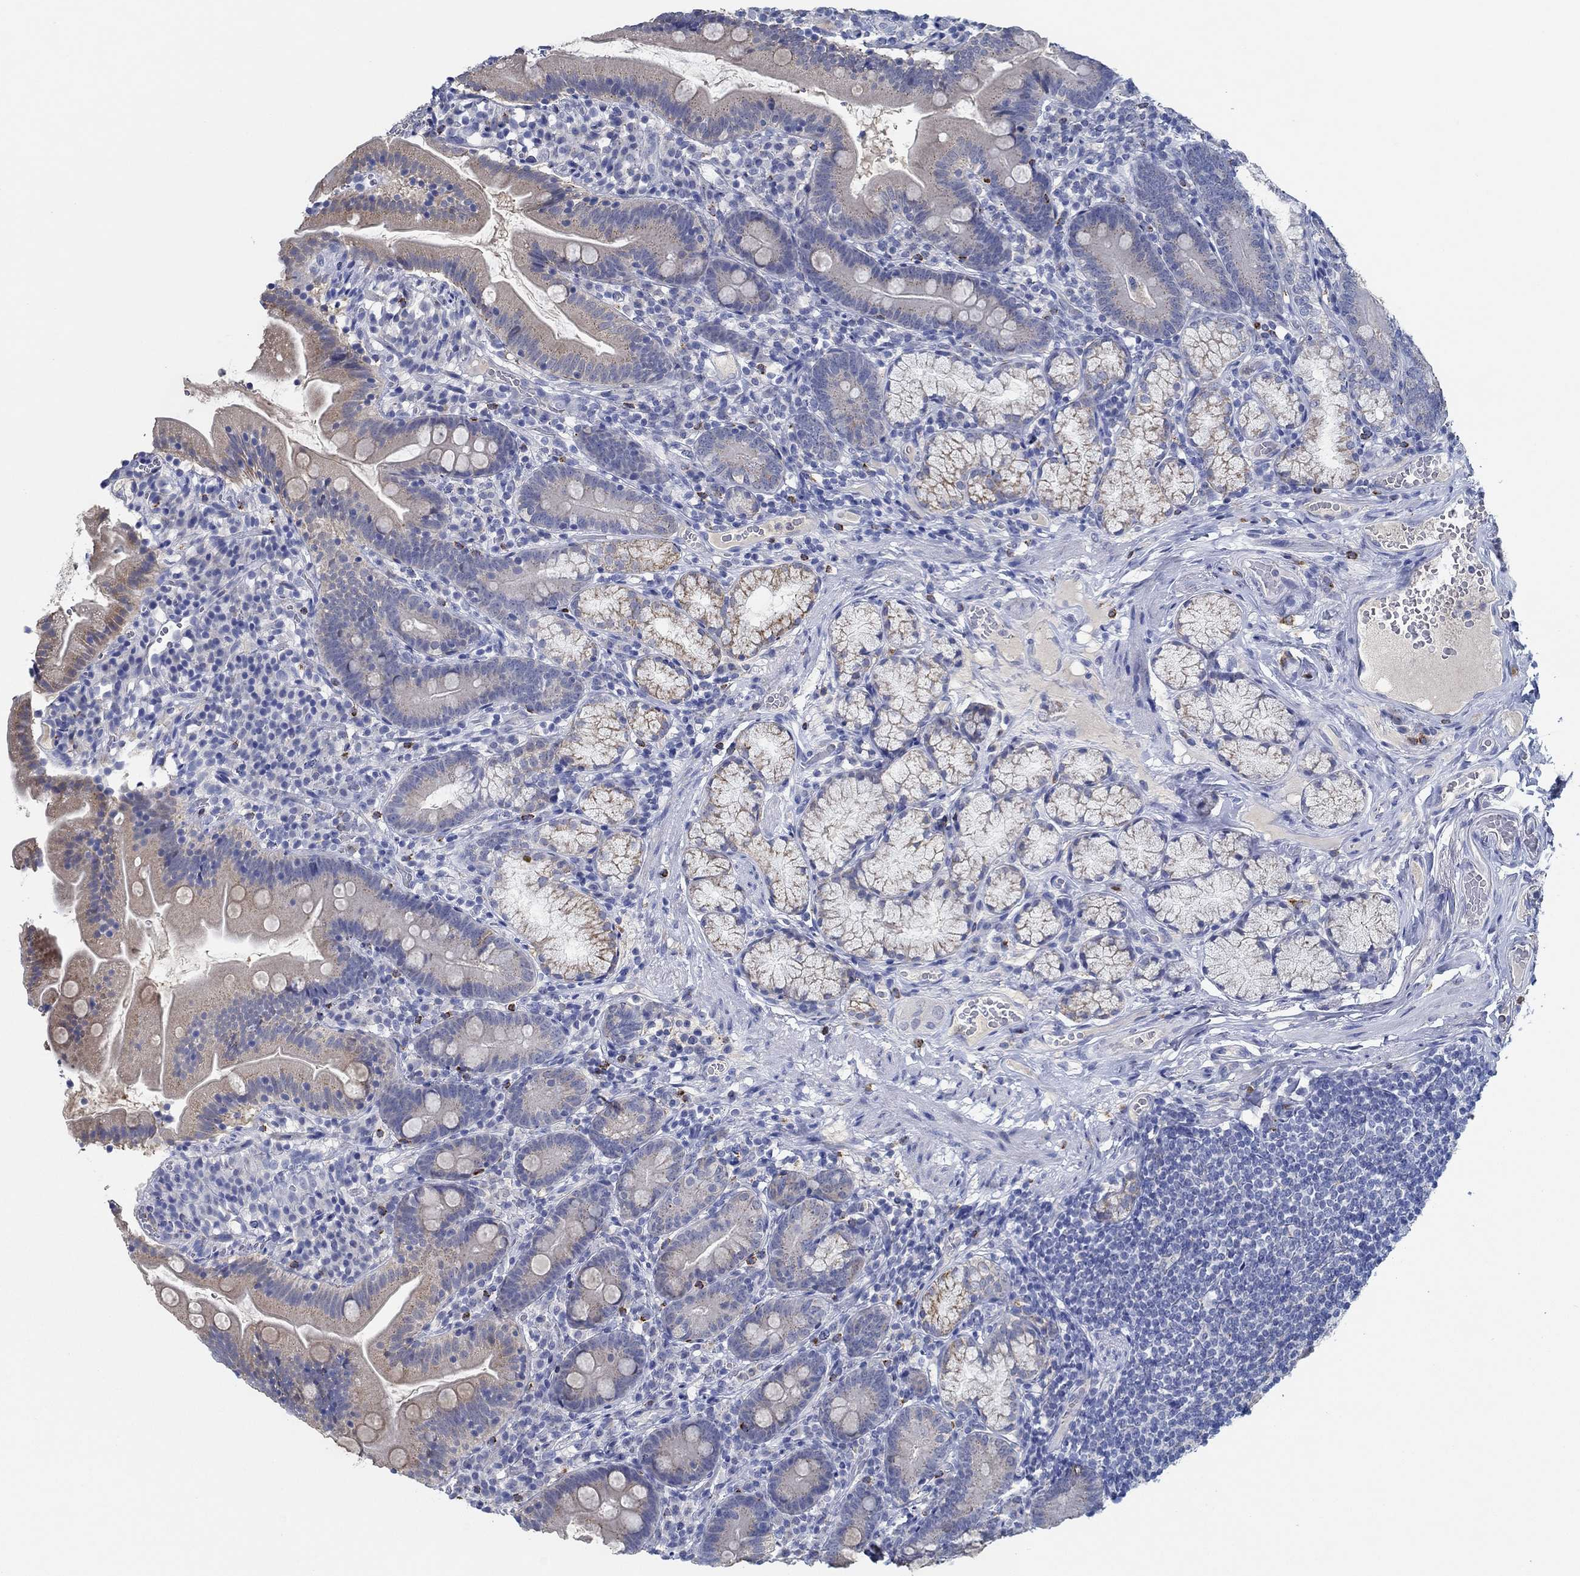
{"staining": {"intensity": "weak", "quantity": "<25%", "location": "cytoplasmic/membranous"}, "tissue": "duodenum", "cell_type": "Glandular cells", "image_type": "normal", "snomed": [{"axis": "morphology", "description": "Normal tissue, NOS"}, {"axis": "topography", "description": "Duodenum"}], "caption": "Histopathology image shows no protein positivity in glandular cells of unremarkable duodenum.", "gene": "CPM", "patient": {"sex": "female", "age": 67}}